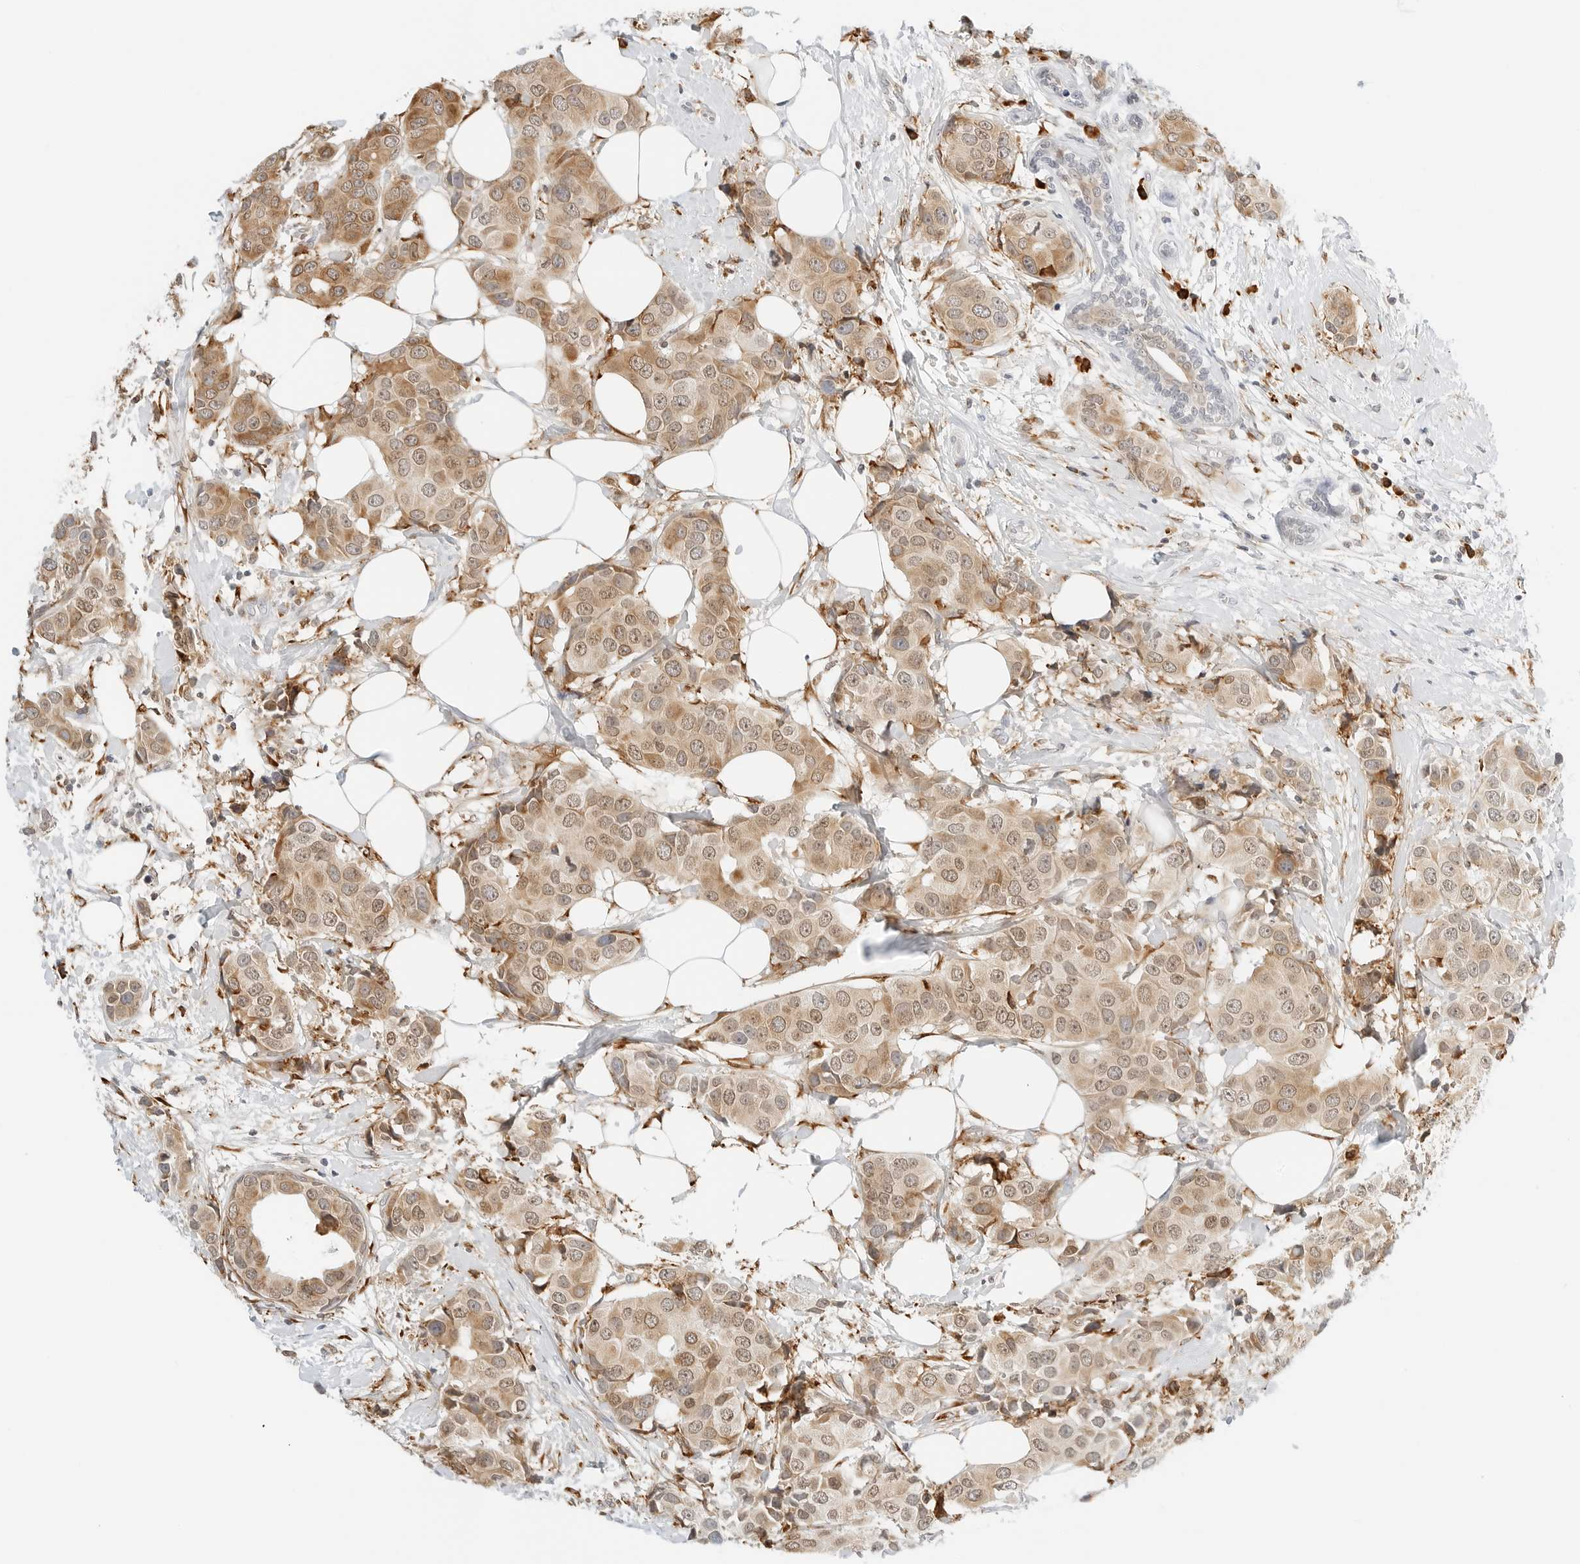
{"staining": {"intensity": "moderate", "quantity": ">75%", "location": "cytoplasmic/membranous,nuclear"}, "tissue": "breast cancer", "cell_type": "Tumor cells", "image_type": "cancer", "snomed": [{"axis": "morphology", "description": "Normal tissue, NOS"}, {"axis": "morphology", "description": "Duct carcinoma"}, {"axis": "topography", "description": "Breast"}], "caption": "Immunohistochemistry staining of breast cancer (infiltrating ductal carcinoma), which displays medium levels of moderate cytoplasmic/membranous and nuclear positivity in approximately >75% of tumor cells indicating moderate cytoplasmic/membranous and nuclear protein staining. The staining was performed using DAB (3,3'-diaminobenzidine) (brown) for protein detection and nuclei were counterstained in hematoxylin (blue).", "gene": "THEM4", "patient": {"sex": "female", "age": 39}}